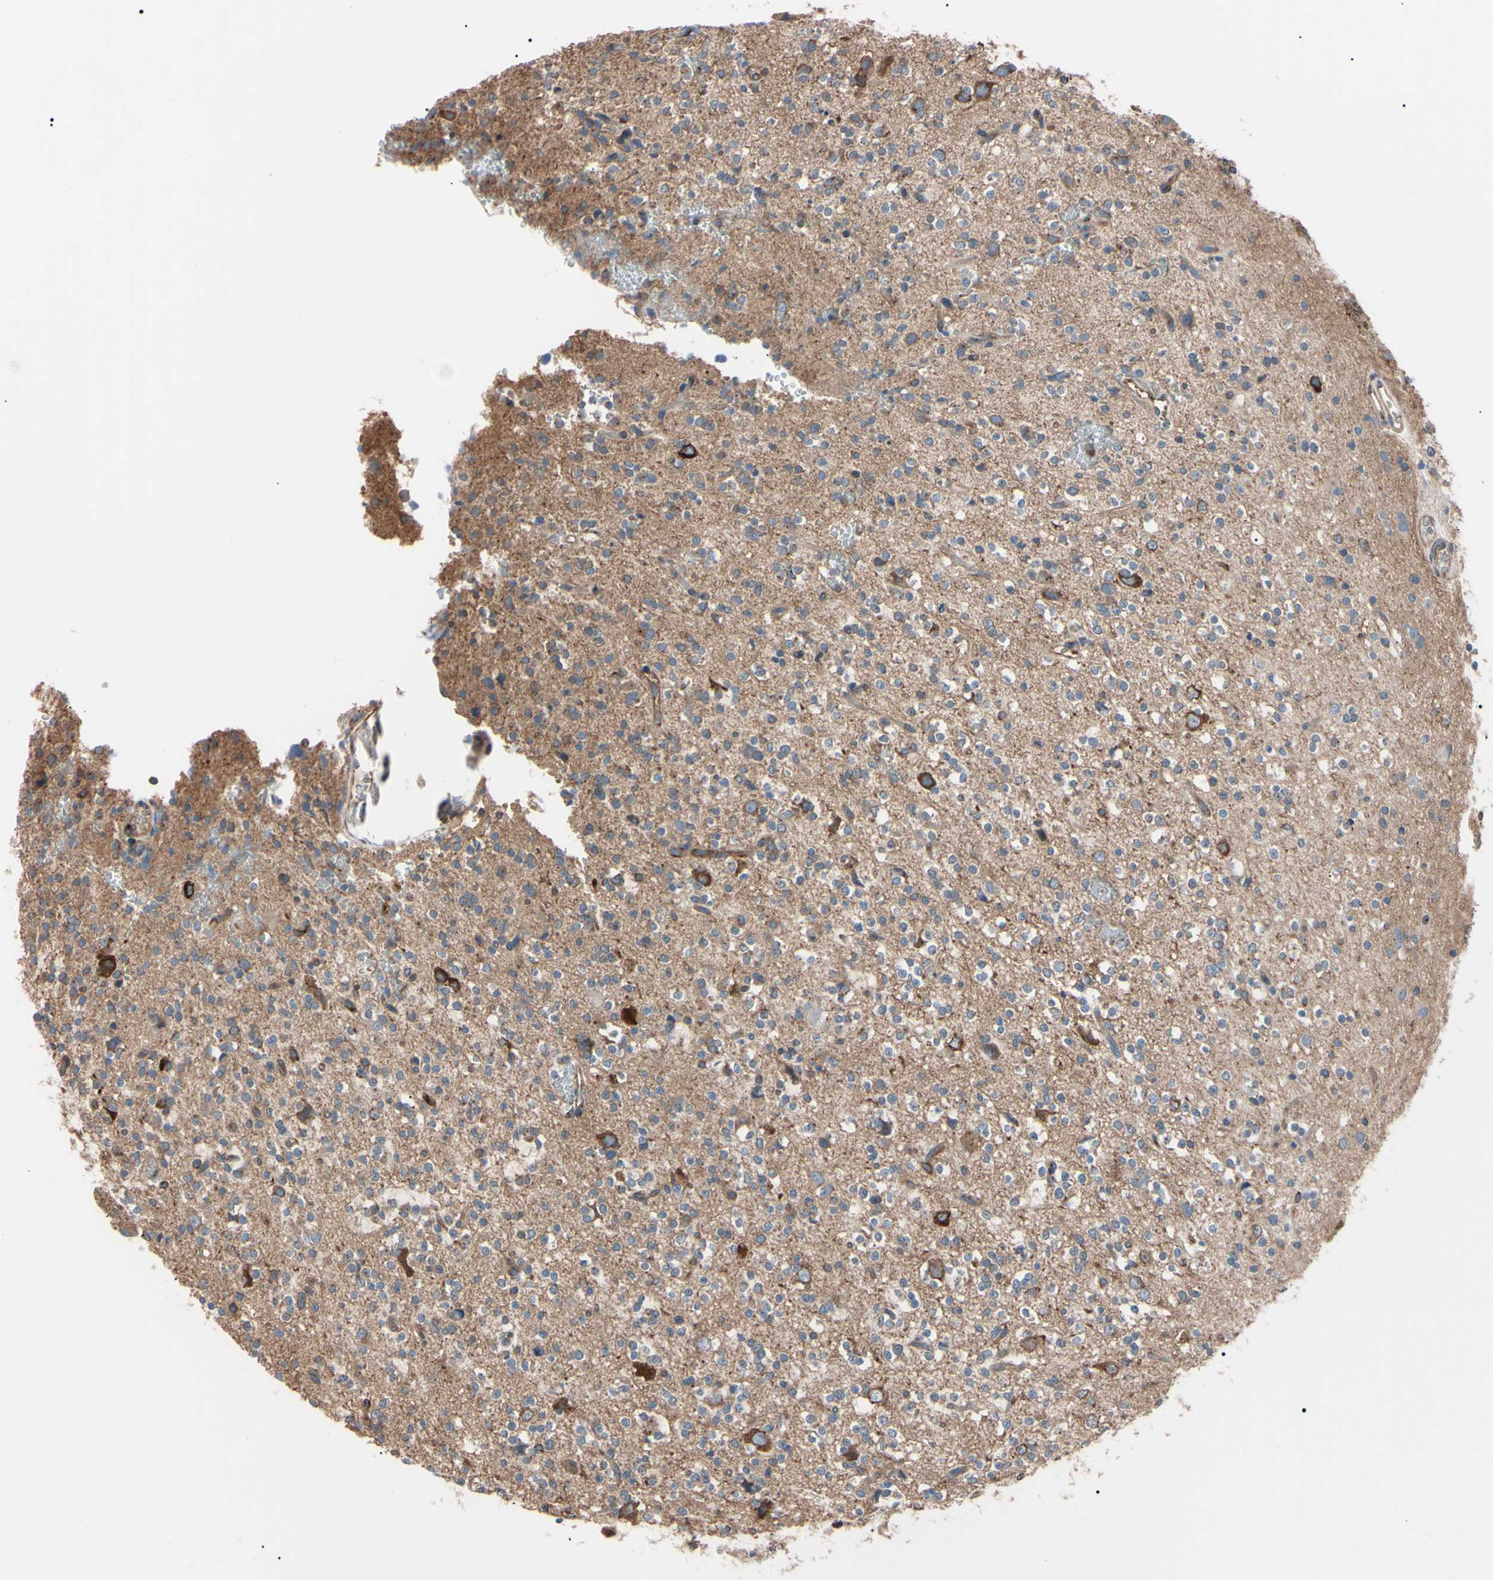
{"staining": {"intensity": "strong", "quantity": "<25%", "location": "cytoplasmic/membranous"}, "tissue": "glioma", "cell_type": "Tumor cells", "image_type": "cancer", "snomed": [{"axis": "morphology", "description": "Glioma, malignant, High grade"}, {"axis": "topography", "description": "Brain"}], "caption": "A high-resolution histopathology image shows immunohistochemistry staining of malignant high-grade glioma, which exhibits strong cytoplasmic/membranous staining in about <25% of tumor cells. The staining was performed using DAB (3,3'-diaminobenzidine), with brown indicating positive protein expression. Nuclei are stained blue with hematoxylin.", "gene": "PRKACA", "patient": {"sex": "male", "age": 47}}